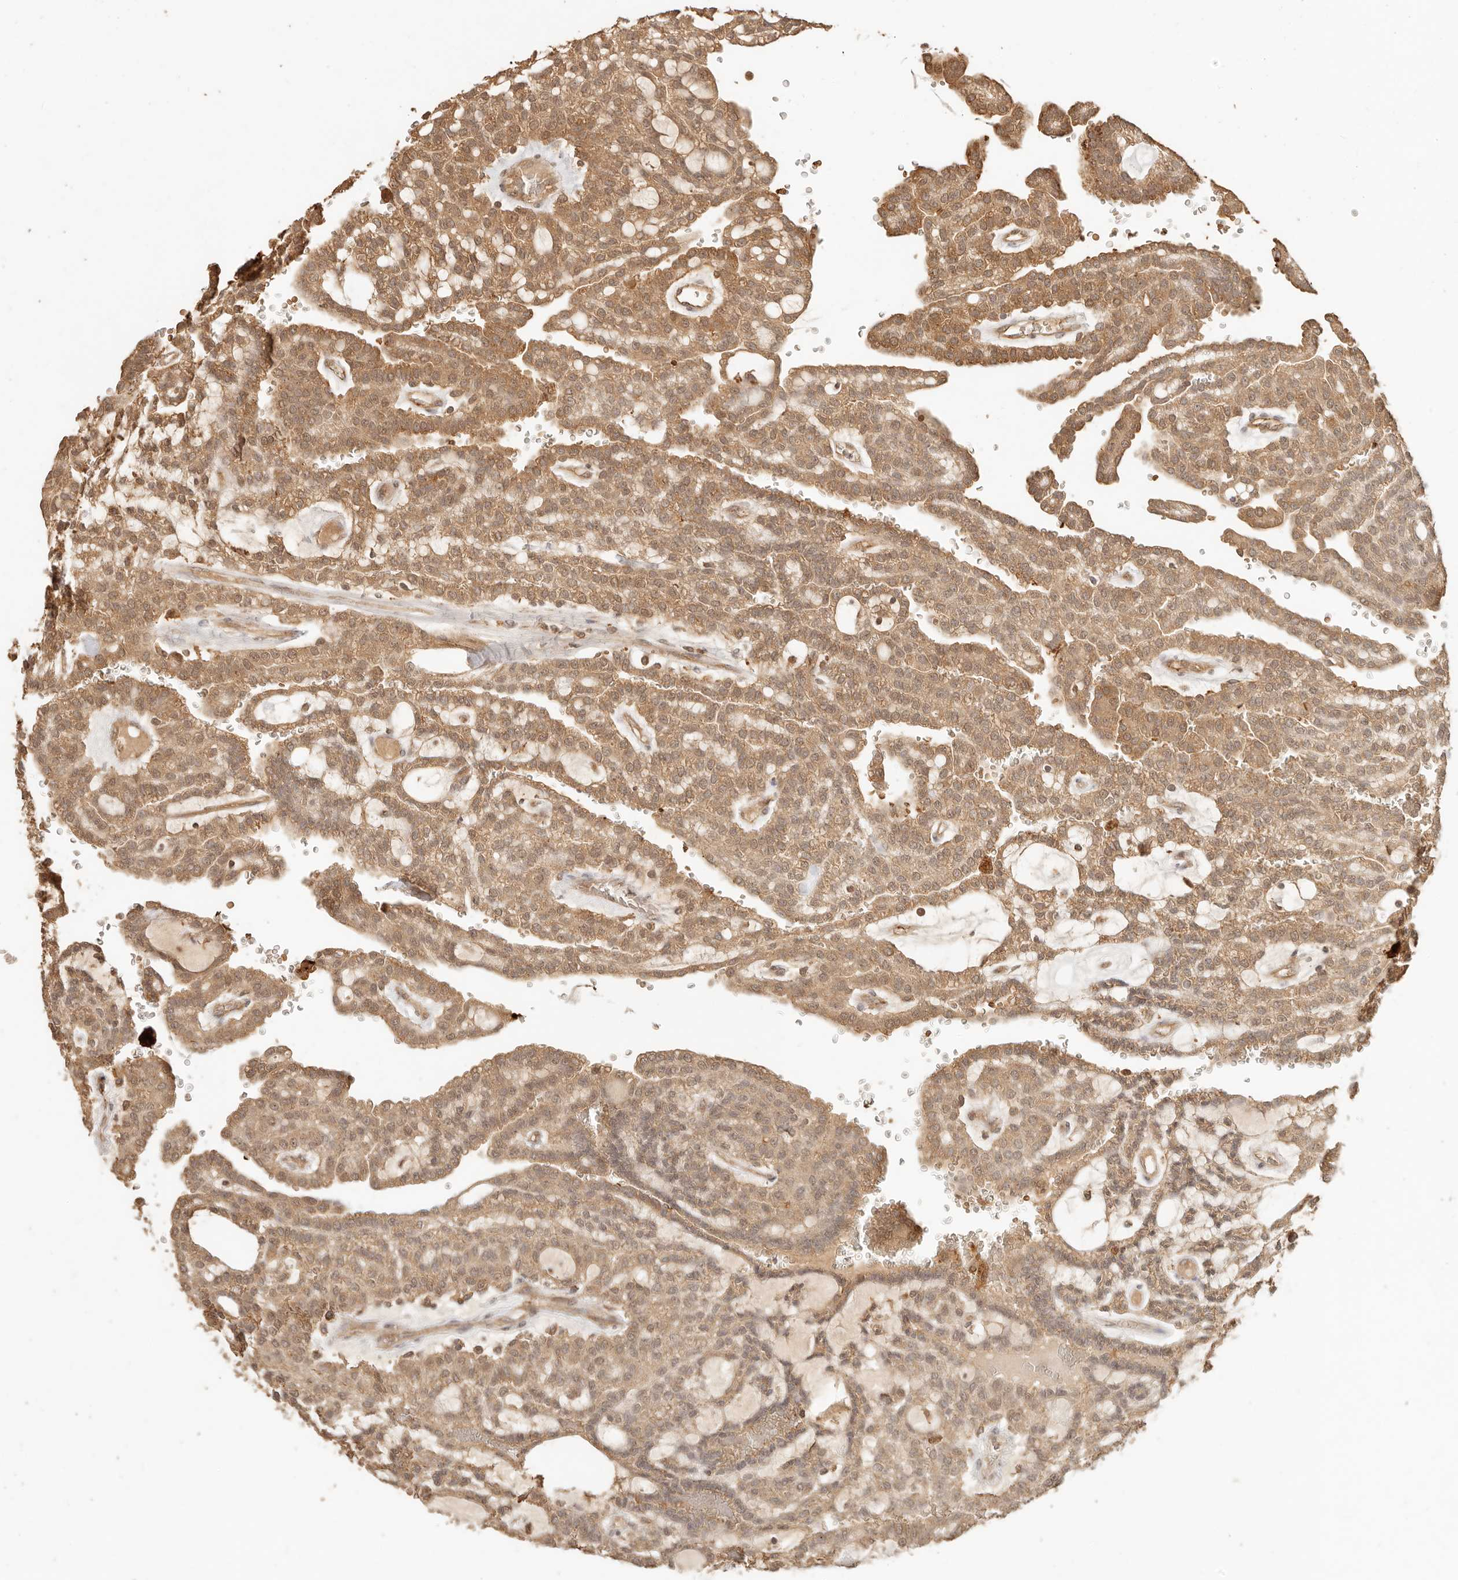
{"staining": {"intensity": "moderate", "quantity": ">75%", "location": "cytoplasmic/membranous,nuclear"}, "tissue": "renal cancer", "cell_type": "Tumor cells", "image_type": "cancer", "snomed": [{"axis": "morphology", "description": "Adenocarcinoma, NOS"}, {"axis": "topography", "description": "Kidney"}], "caption": "Protein analysis of adenocarcinoma (renal) tissue shows moderate cytoplasmic/membranous and nuclear positivity in about >75% of tumor cells.", "gene": "INTS11", "patient": {"sex": "male", "age": 63}}